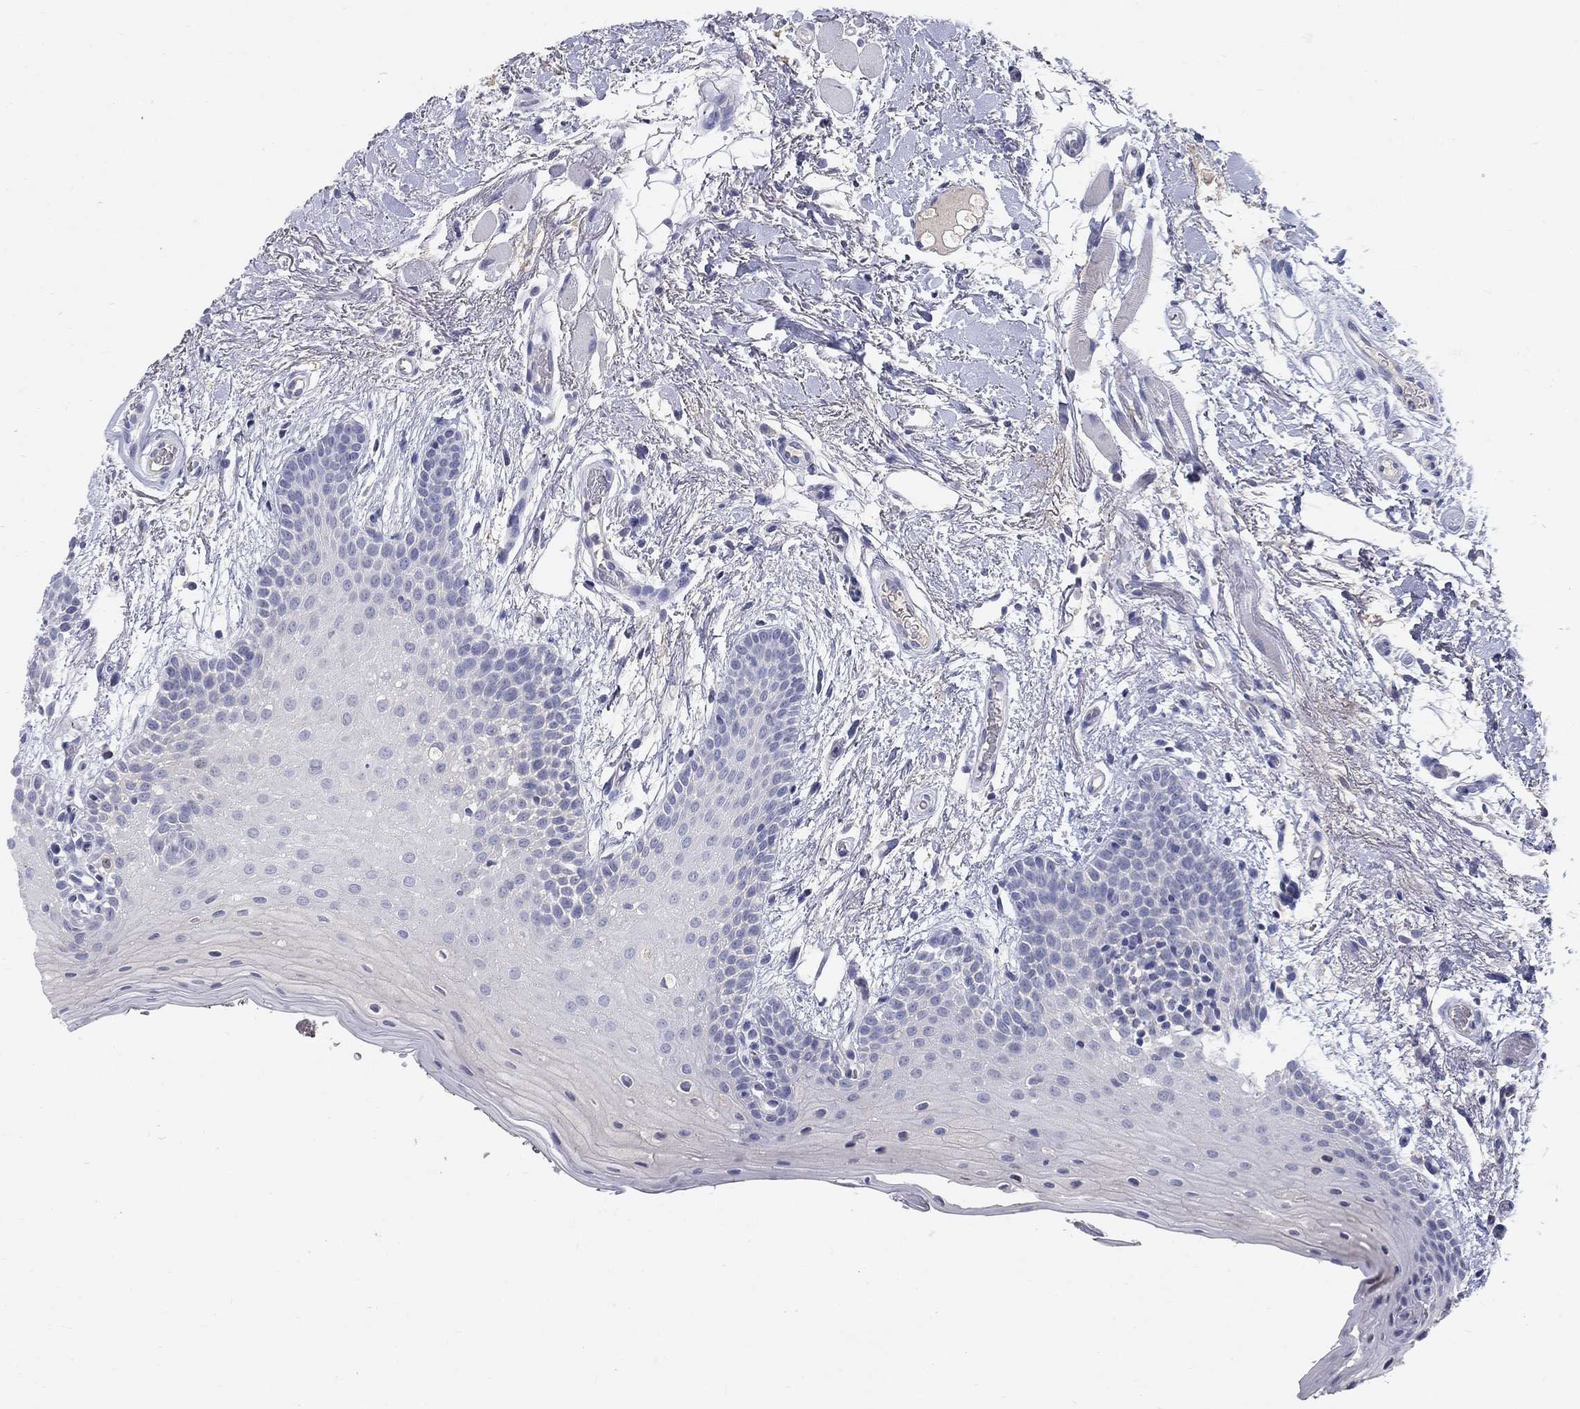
{"staining": {"intensity": "negative", "quantity": "none", "location": "none"}, "tissue": "oral mucosa", "cell_type": "Squamous epithelial cells", "image_type": "normal", "snomed": [{"axis": "morphology", "description": "Normal tissue, NOS"}, {"axis": "topography", "description": "Oral tissue"}, {"axis": "topography", "description": "Tounge, NOS"}], "caption": "Histopathology image shows no protein expression in squamous epithelial cells of unremarkable oral mucosa. (DAB immunohistochemistry (IHC), high magnification).", "gene": "PTH1R", "patient": {"sex": "female", "age": 86}}